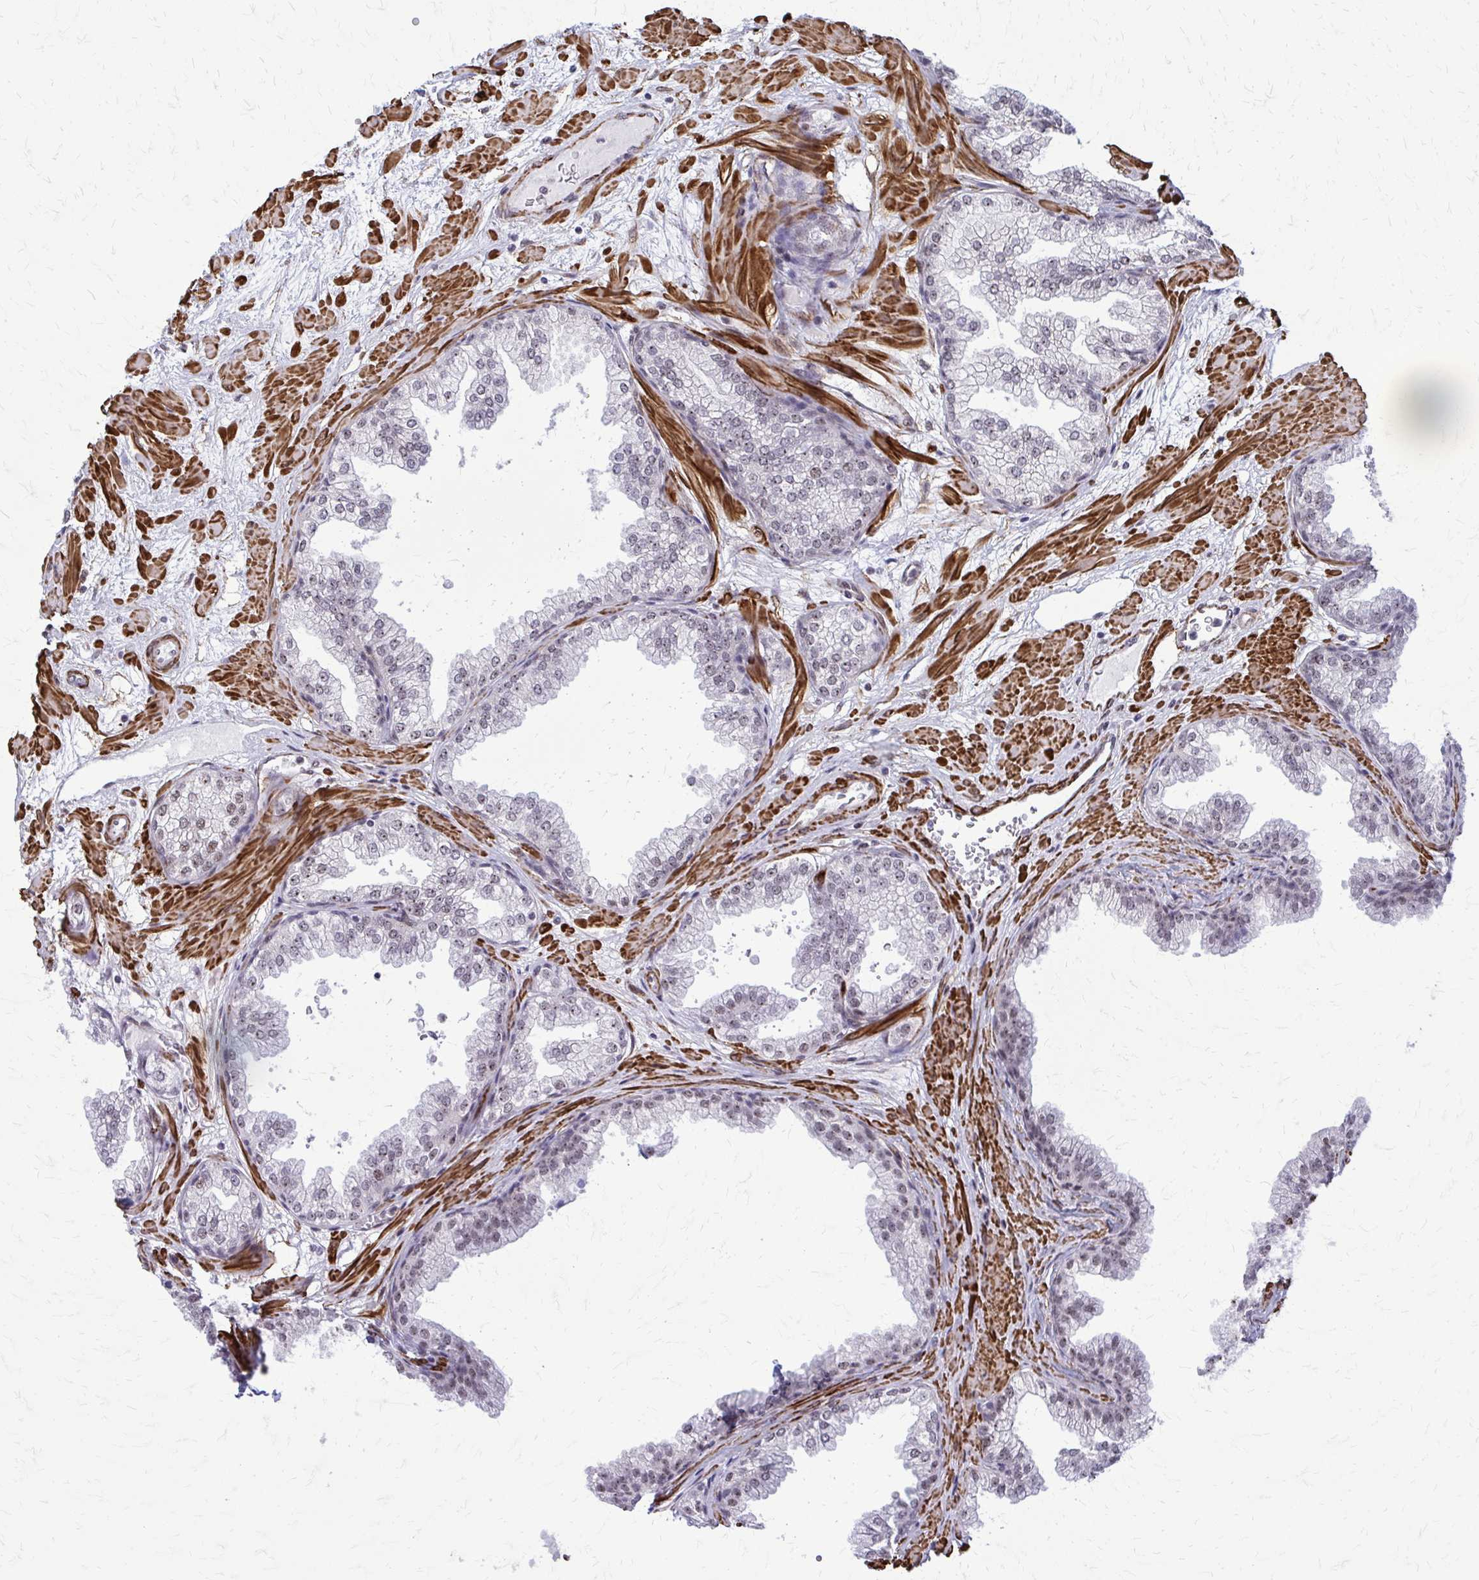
{"staining": {"intensity": "weak", "quantity": "<25%", "location": "cytoplasmic/membranous,nuclear"}, "tissue": "prostate", "cell_type": "Glandular cells", "image_type": "normal", "snomed": [{"axis": "morphology", "description": "Normal tissue, NOS"}, {"axis": "topography", "description": "Prostate"}], "caption": "An immunohistochemistry (IHC) micrograph of unremarkable prostate is shown. There is no staining in glandular cells of prostate.", "gene": "NRBF2", "patient": {"sex": "male", "age": 37}}